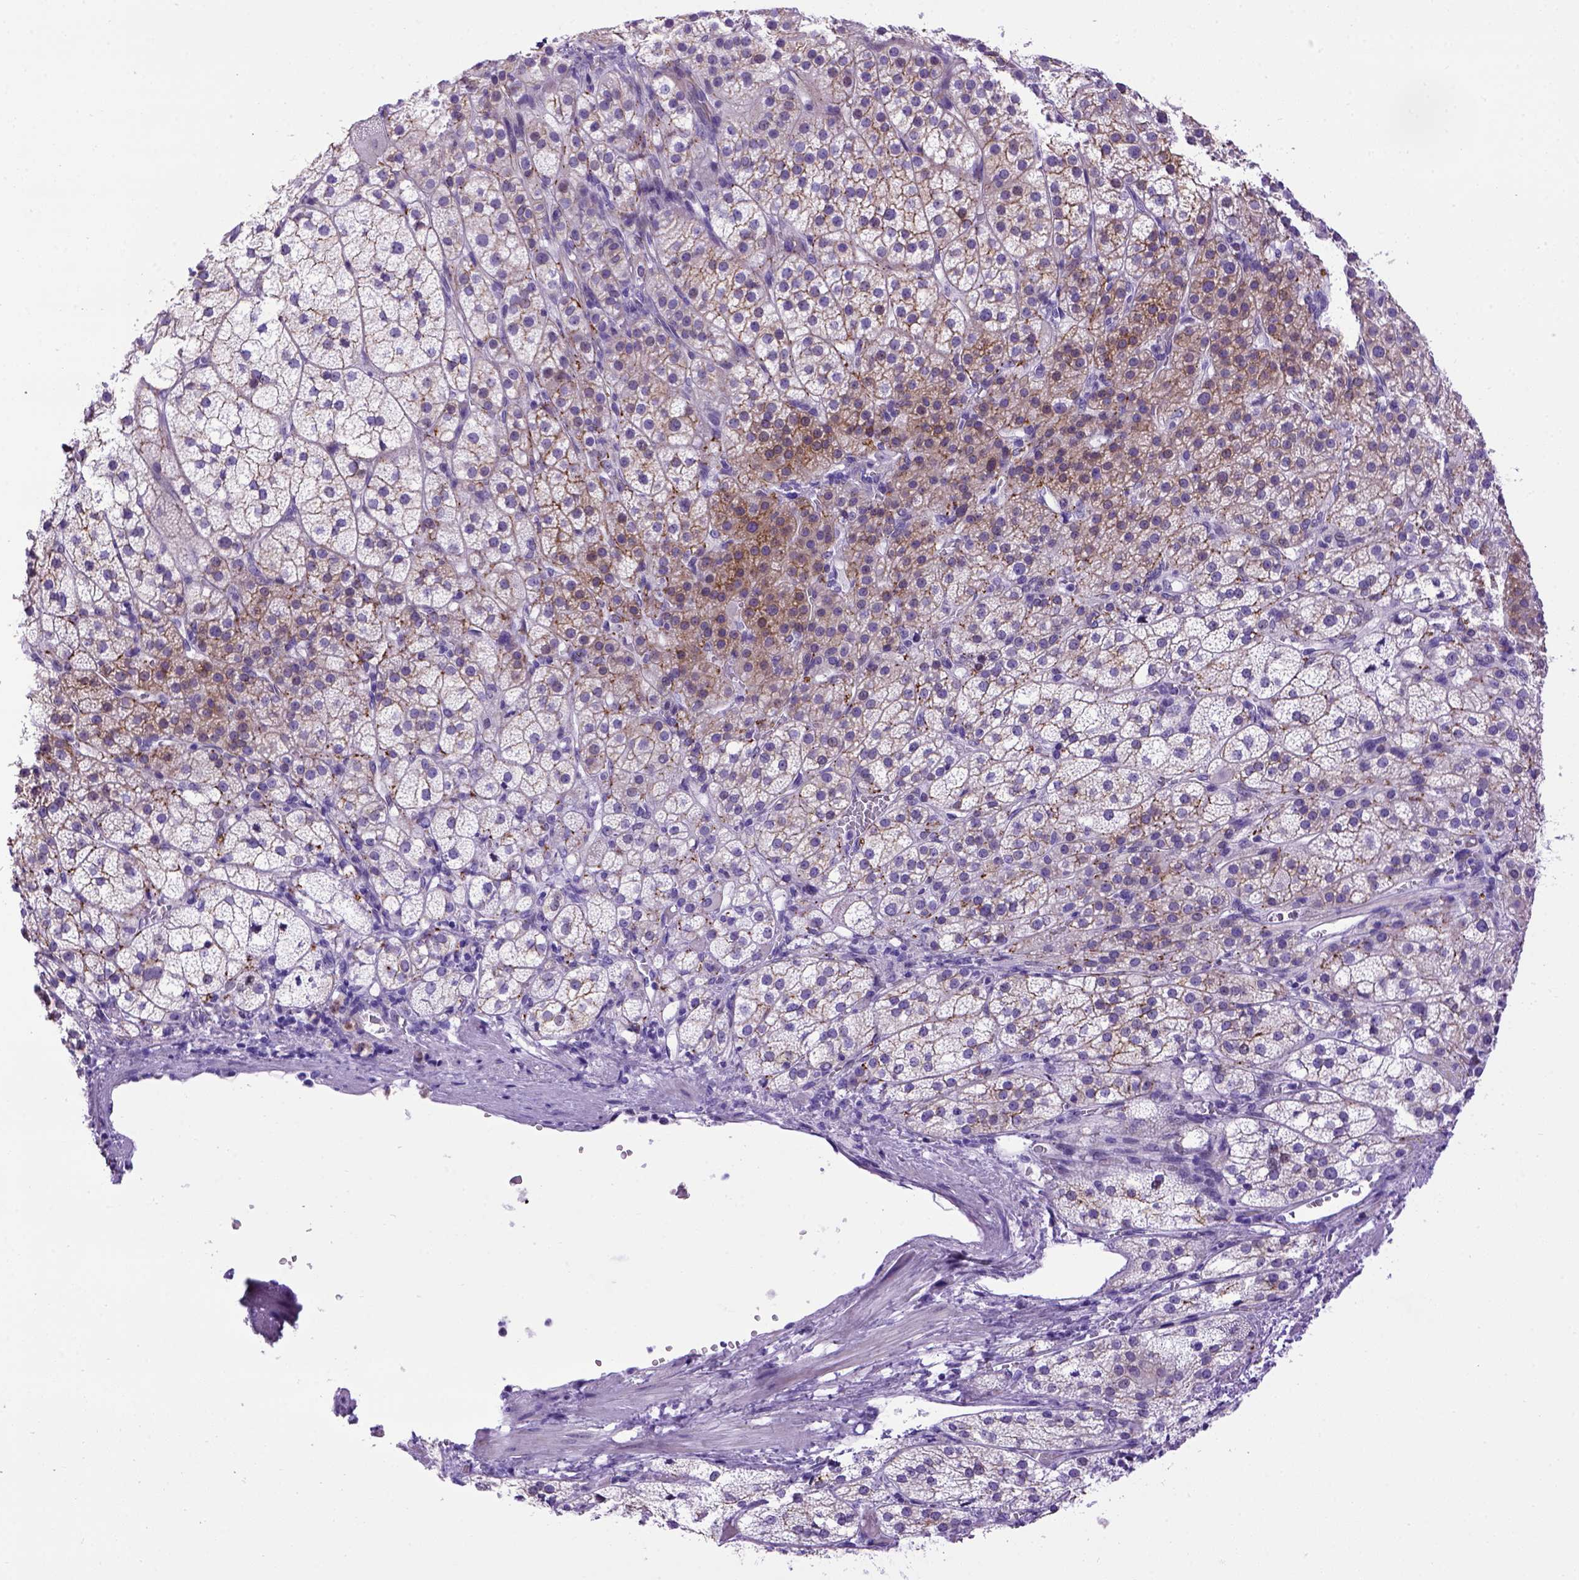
{"staining": {"intensity": "moderate", "quantity": "25%-75%", "location": "cytoplasmic/membranous"}, "tissue": "adrenal gland", "cell_type": "Glandular cells", "image_type": "normal", "snomed": [{"axis": "morphology", "description": "Normal tissue, NOS"}, {"axis": "topography", "description": "Adrenal gland"}], "caption": "Moderate cytoplasmic/membranous expression for a protein is seen in about 25%-75% of glandular cells of unremarkable adrenal gland using immunohistochemistry.", "gene": "ADAM12", "patient": {"sex": "female", "age": 60}}